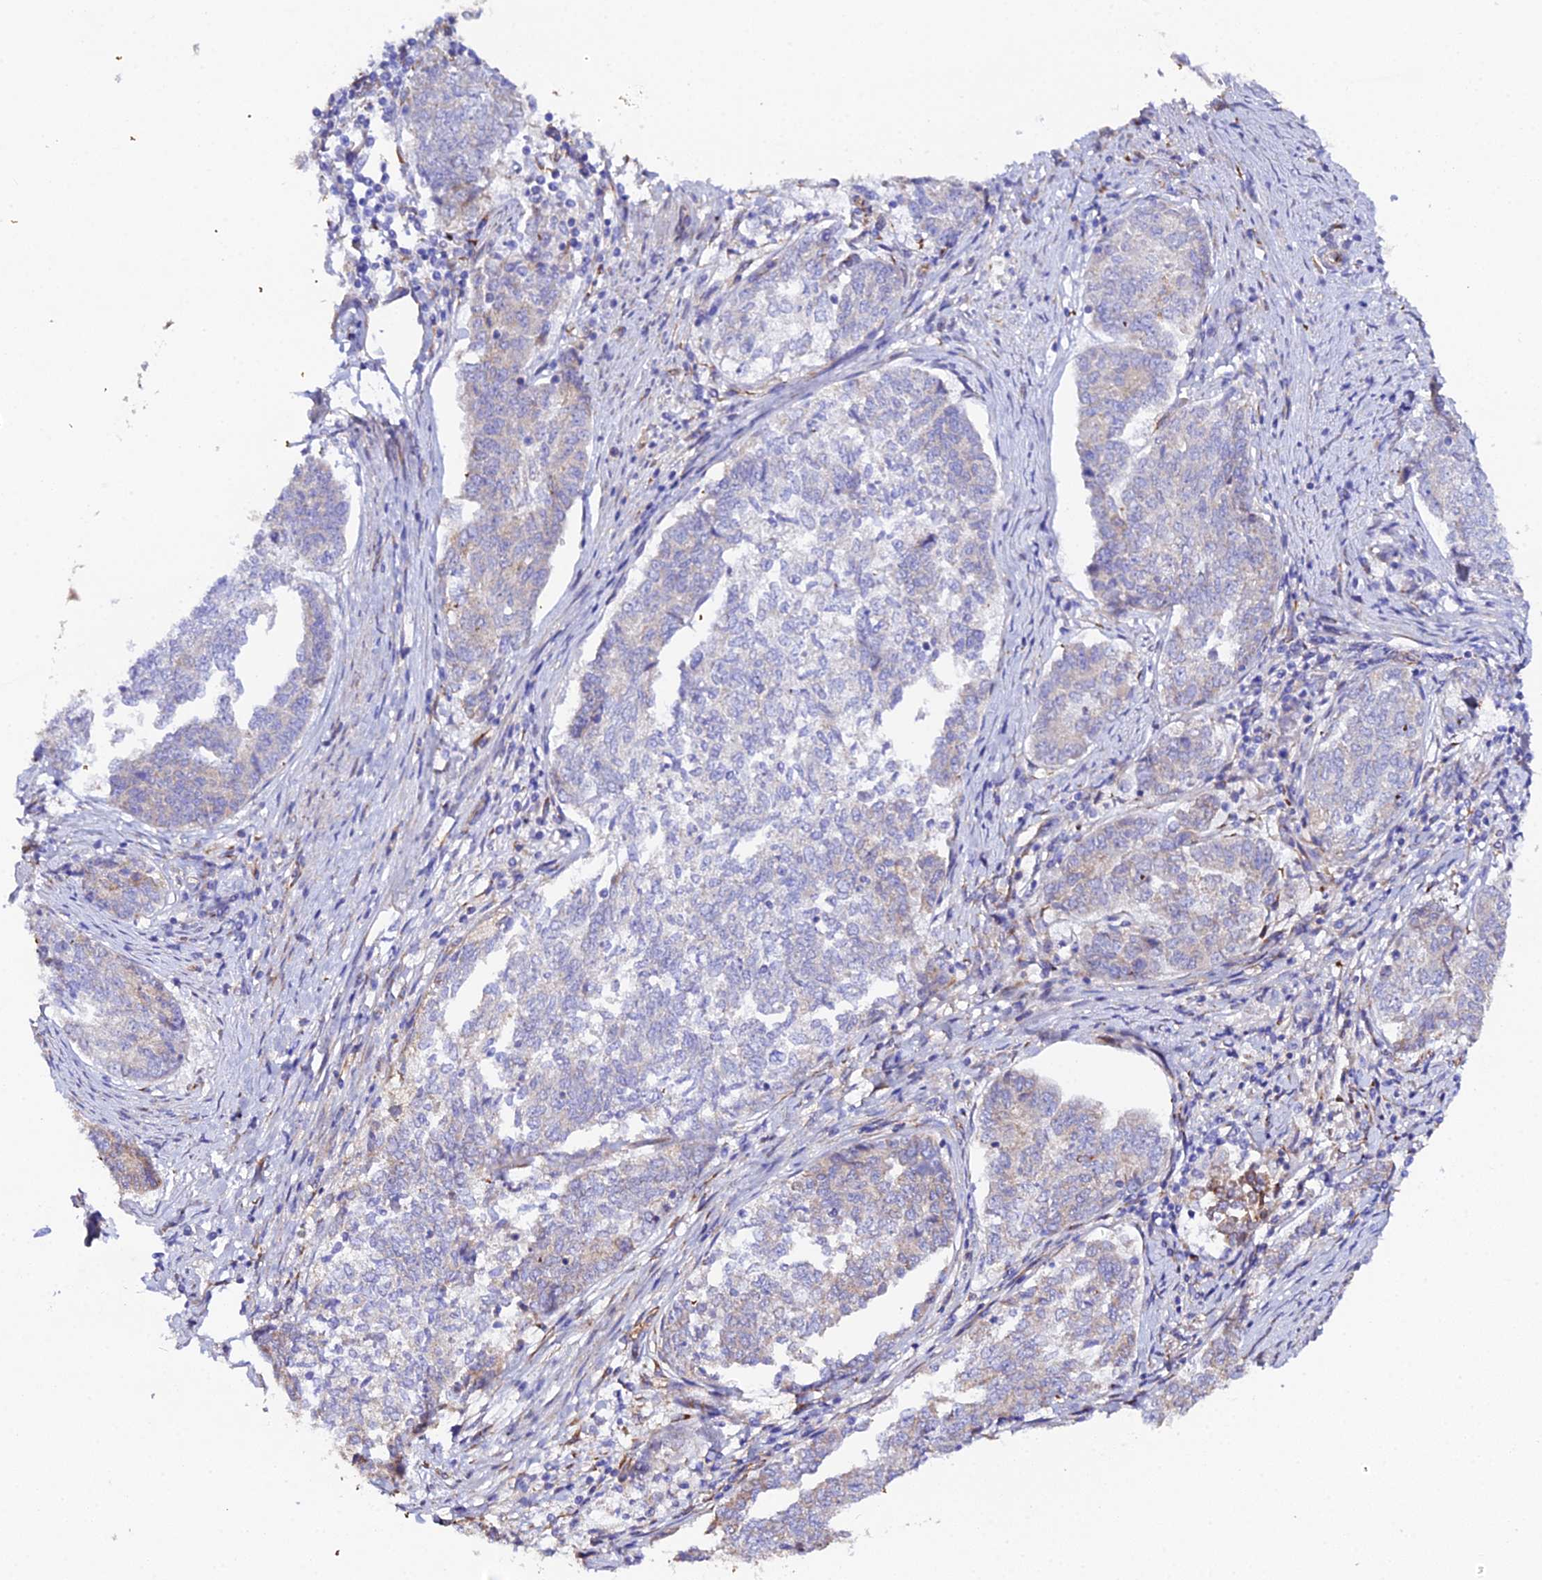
{"staining": {"intensity": "weak", "quantity": "<25%", "location": "cytoplasmic/membranous"}, "tissue": "endometrial cancer", "cell_type": "Tumor cells", "image_type": "cancer", "snomed": [{"axis": "morphology", "description": "Adenocarcinoma, NOS"}, {"axis": "topography", "description": "Endometrium"}], "caption": "A histopathology image of human endometrial cancer (adenocarcinoma) is negative for staining in tumor cells. Brightfield microscopy of immunohistochemistry stained with DAB (3,3'-diaminobenzidine) (brown) and hematoxylin (blue), captured at high magnification.", "gene": "CFAP45", "patient": {"sex": "female", "age": 80}}